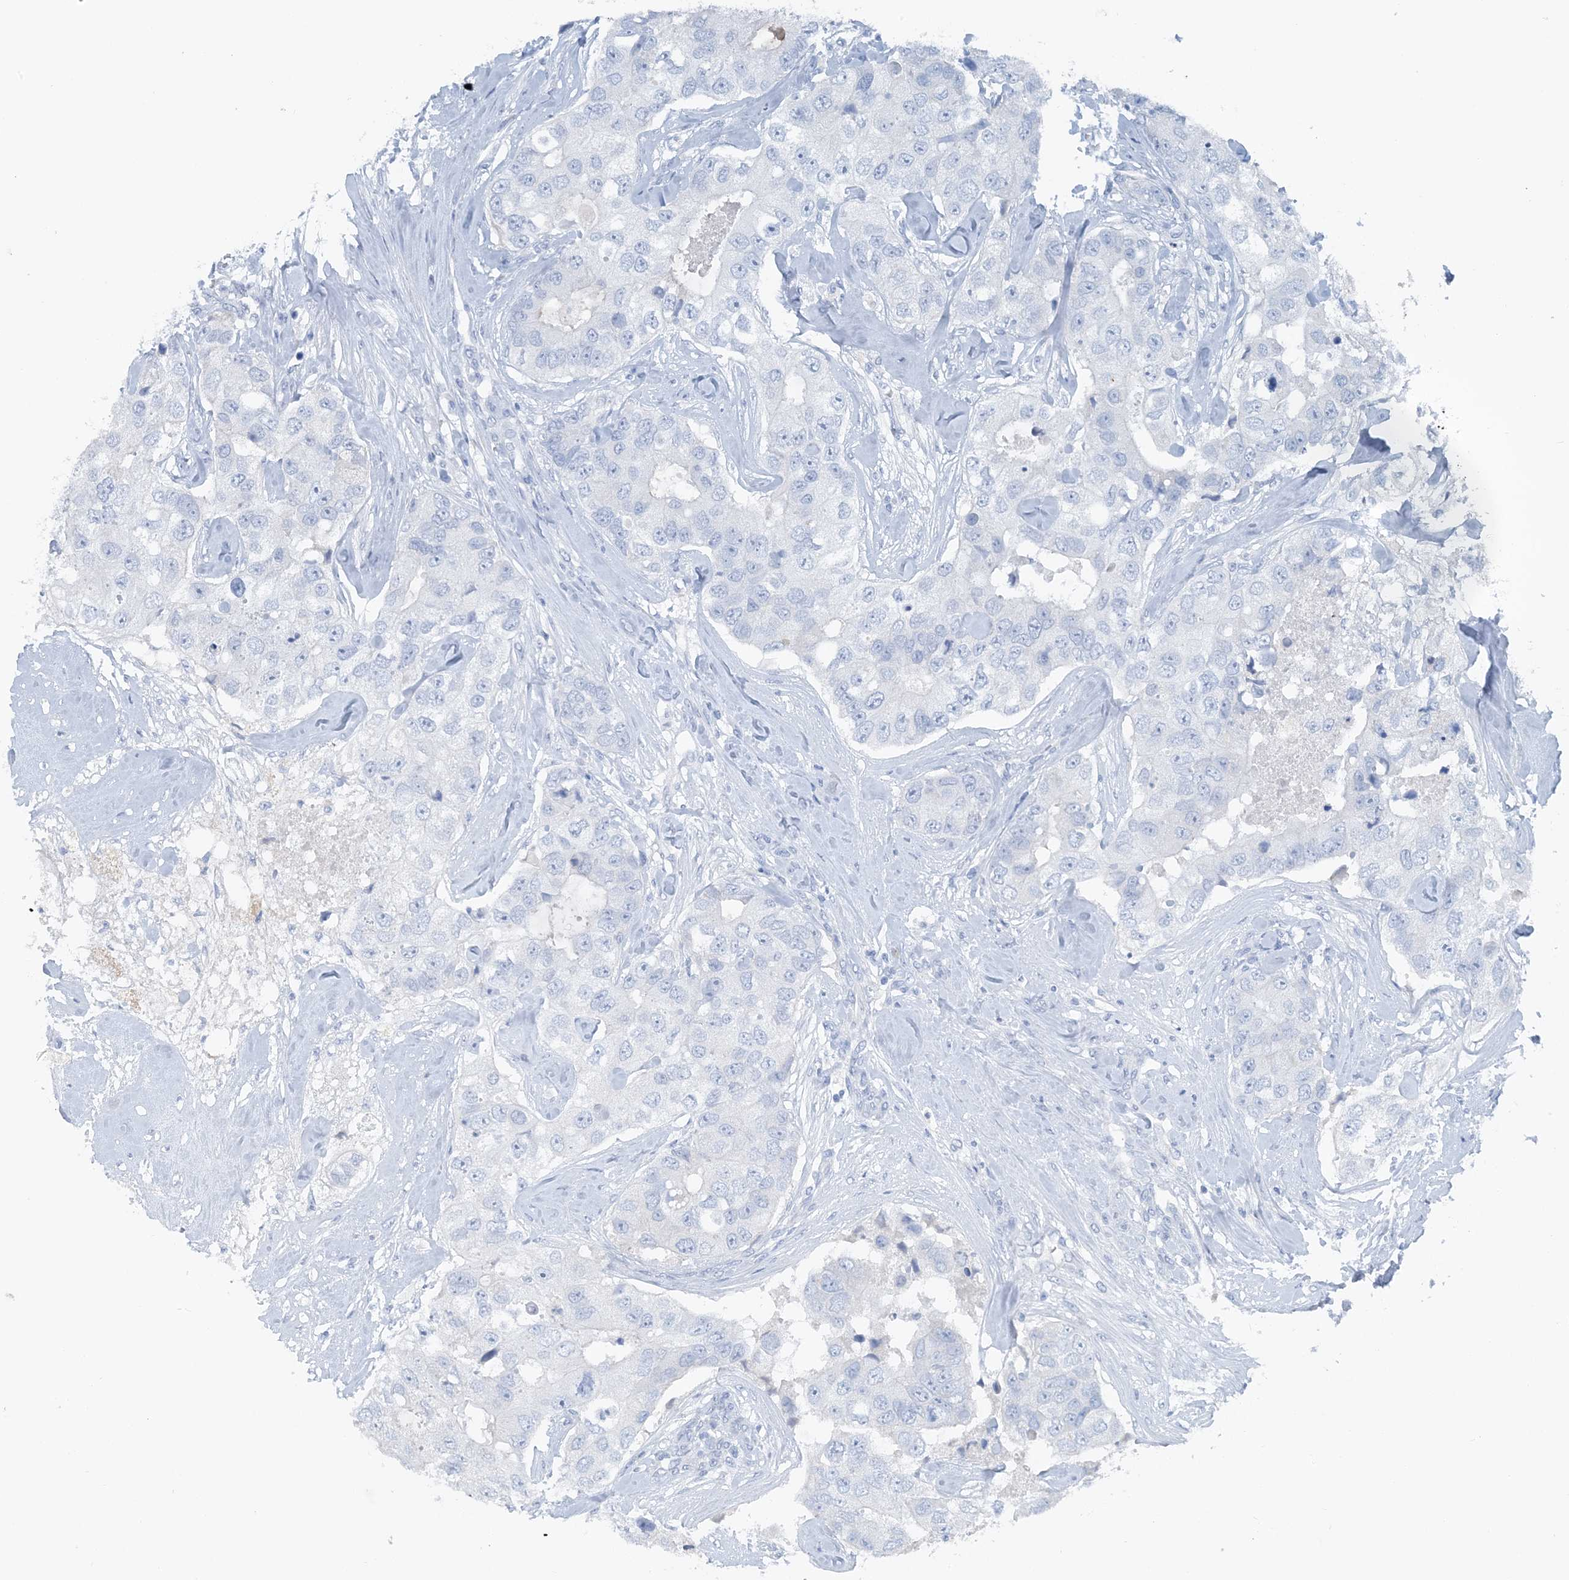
{"staining": {"intensity": "negative", "quantity": "none", "location": "none"}, "tissue": "breast cancer", "cell_type": "Tumor cells", "image_type": "cancer", "snomed": [{"axis": "morphology", "description": "Duct carcinoma"}, {"axis": "topography", "description": "Breast"}], "caption": "Tumor cells are negative for brown protein staining in breast cancer (intraductal carcinoma).", "gene": "CTRL", "patient": {"sex": "female", "age": 62}}